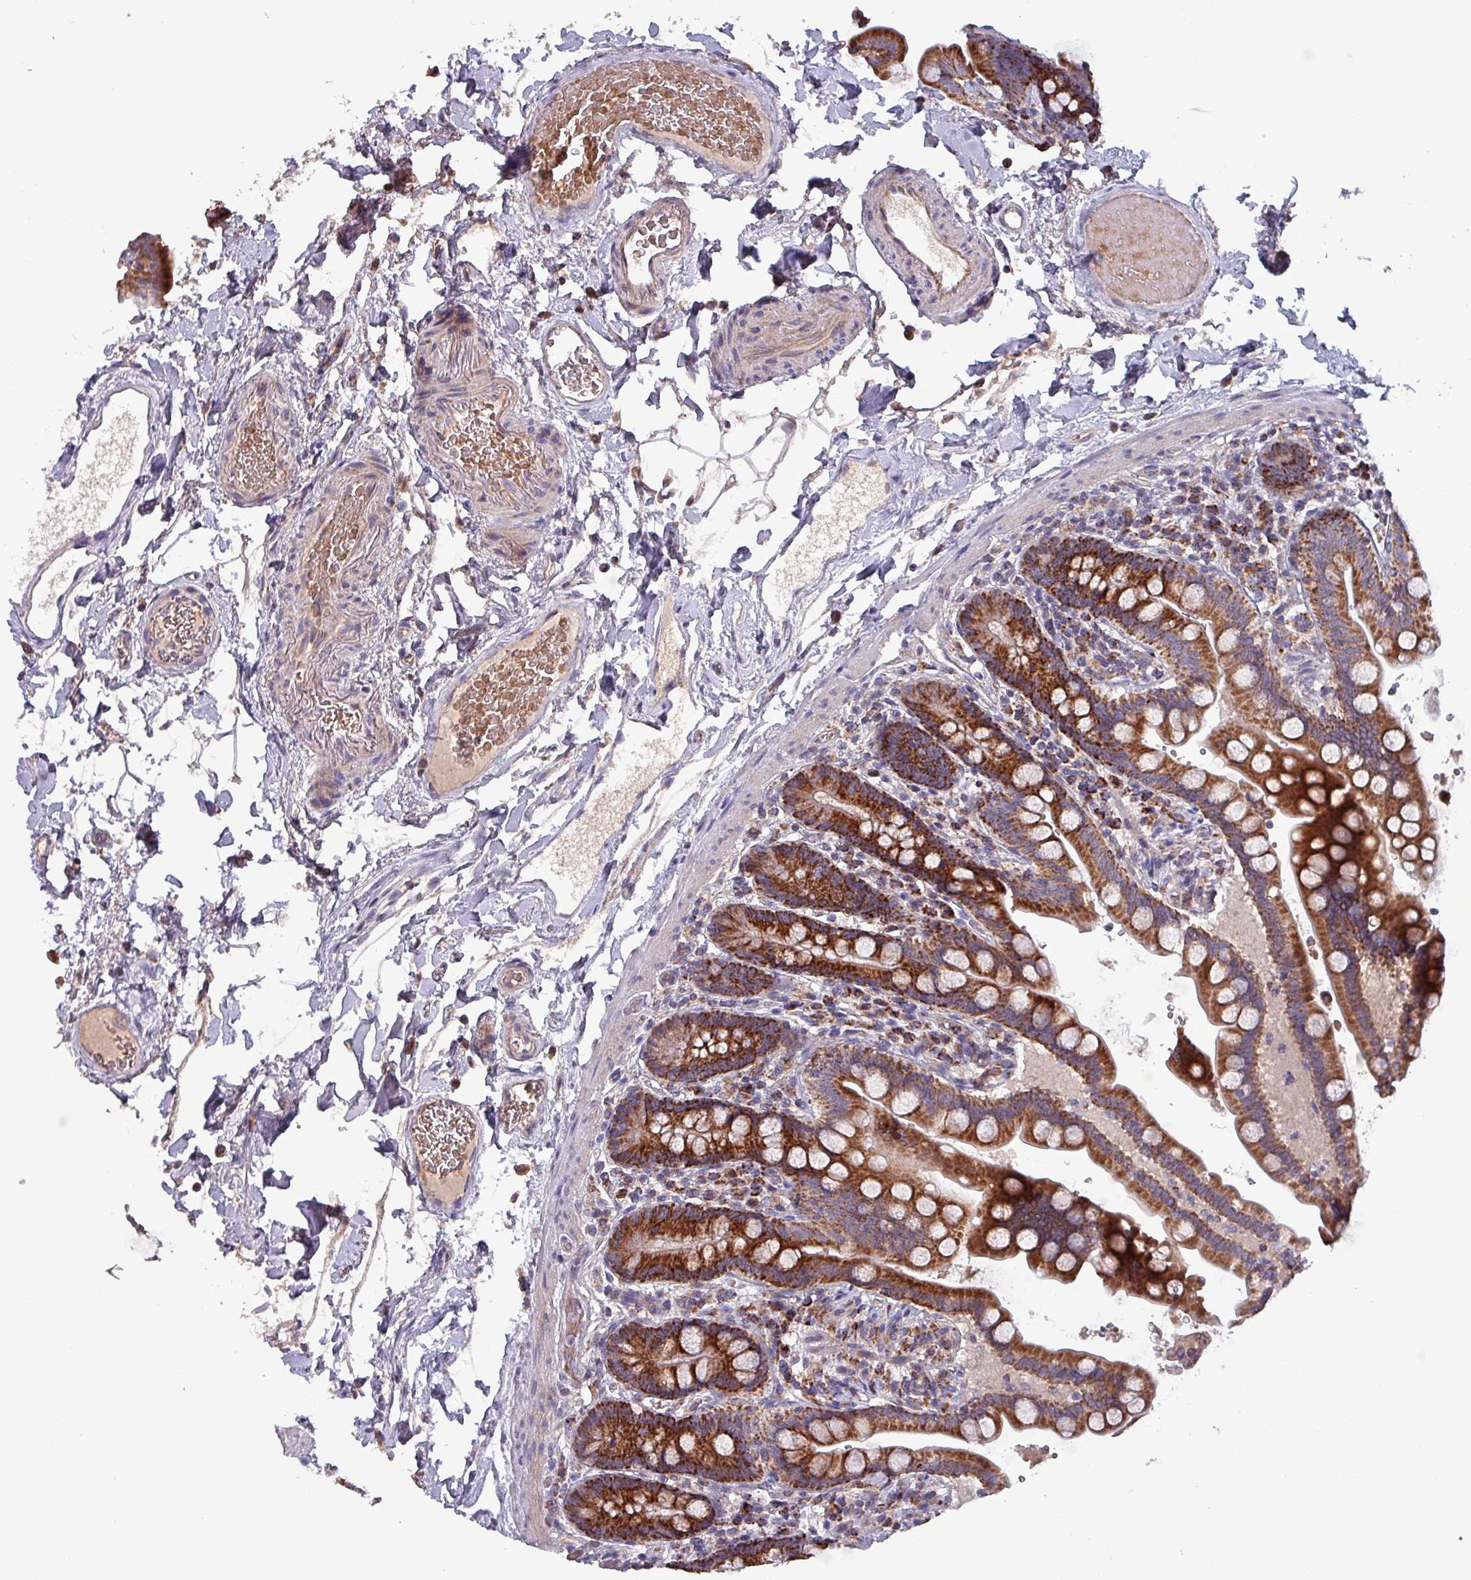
{"staining": {"intensity": "weak", "quantity": "25%-75%", "location": "cytoplasmic/membranous"}, "tissue": "colon", "cell_type": "Endothelial cells", "image_type": "normal", "snomed": [{"axis": "morphology", "description": "Normal tissue, NOS"}, {"axis": "topography", "description": "Smooth muscle"}, {"axis": "topography", "description": "Colon"}], "caption": "Colon stained with a brown dye exhibits weak cytoplasmic/membranous positive positivity in about 25%-75% of endothelial cells.", "gene": "ZNF322", "patient": {"sex": "male", "age": 73}}